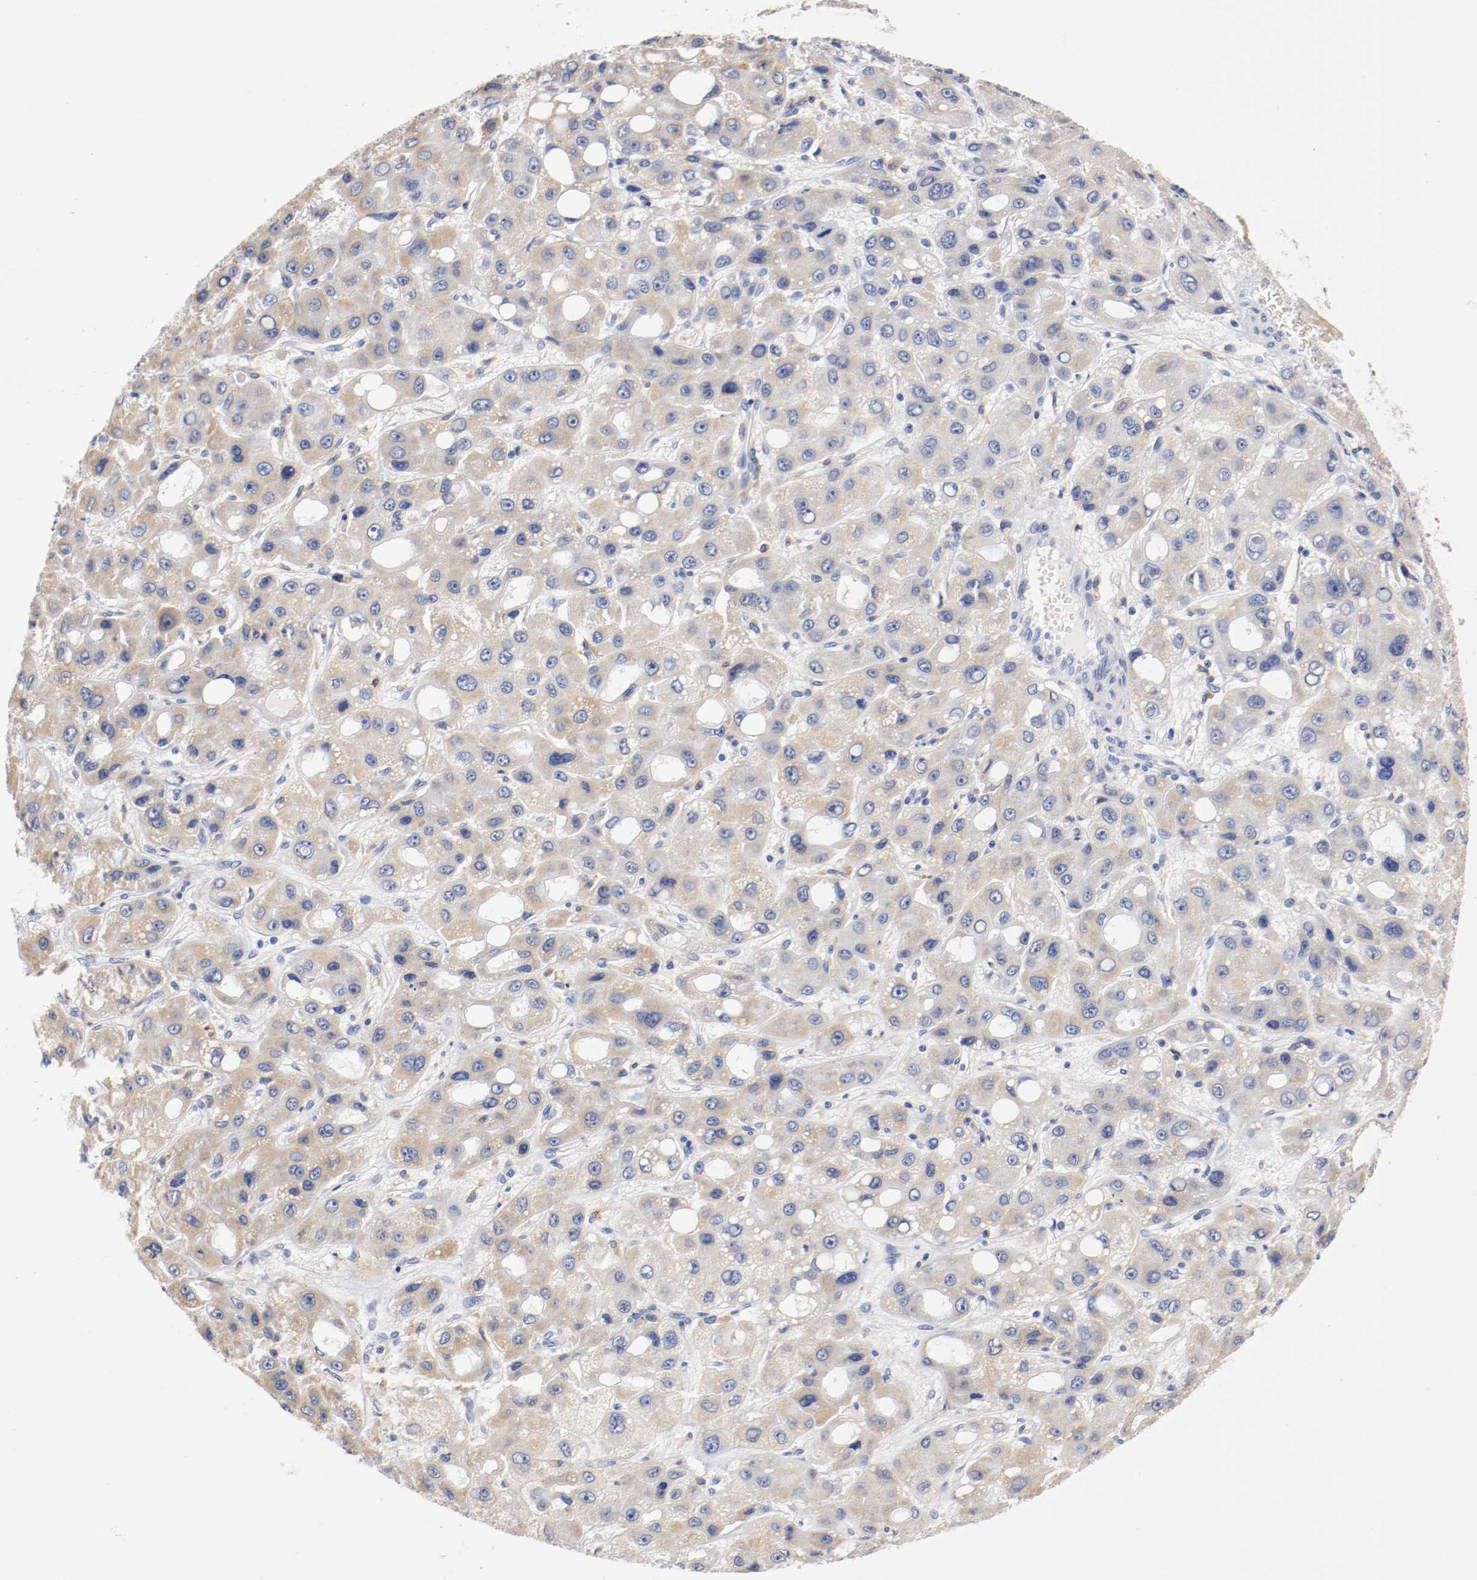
{"staining": {"intensity": "weak", "quantity": ">75%", "location": "cytoplasmic/membranous"}, "tissue": "liver cancer", "cell_type": "Tumor cells", "image_type": "cancer", "snomed": [{"axis": "morphology", "description": "Carcinoma, Hepatocellular, NOS"}, {"axis": "topography", "description": "Liver"}], "caption": "There is low levels of weak cytoplasmic/membranous staining in tumor cells of hepatocellular carcinoma (liver), as demonstrated by immunohistochemical staining (brown color).", "gene": "FGFBP1", "patient": {"sex": "male", "age": 55}}